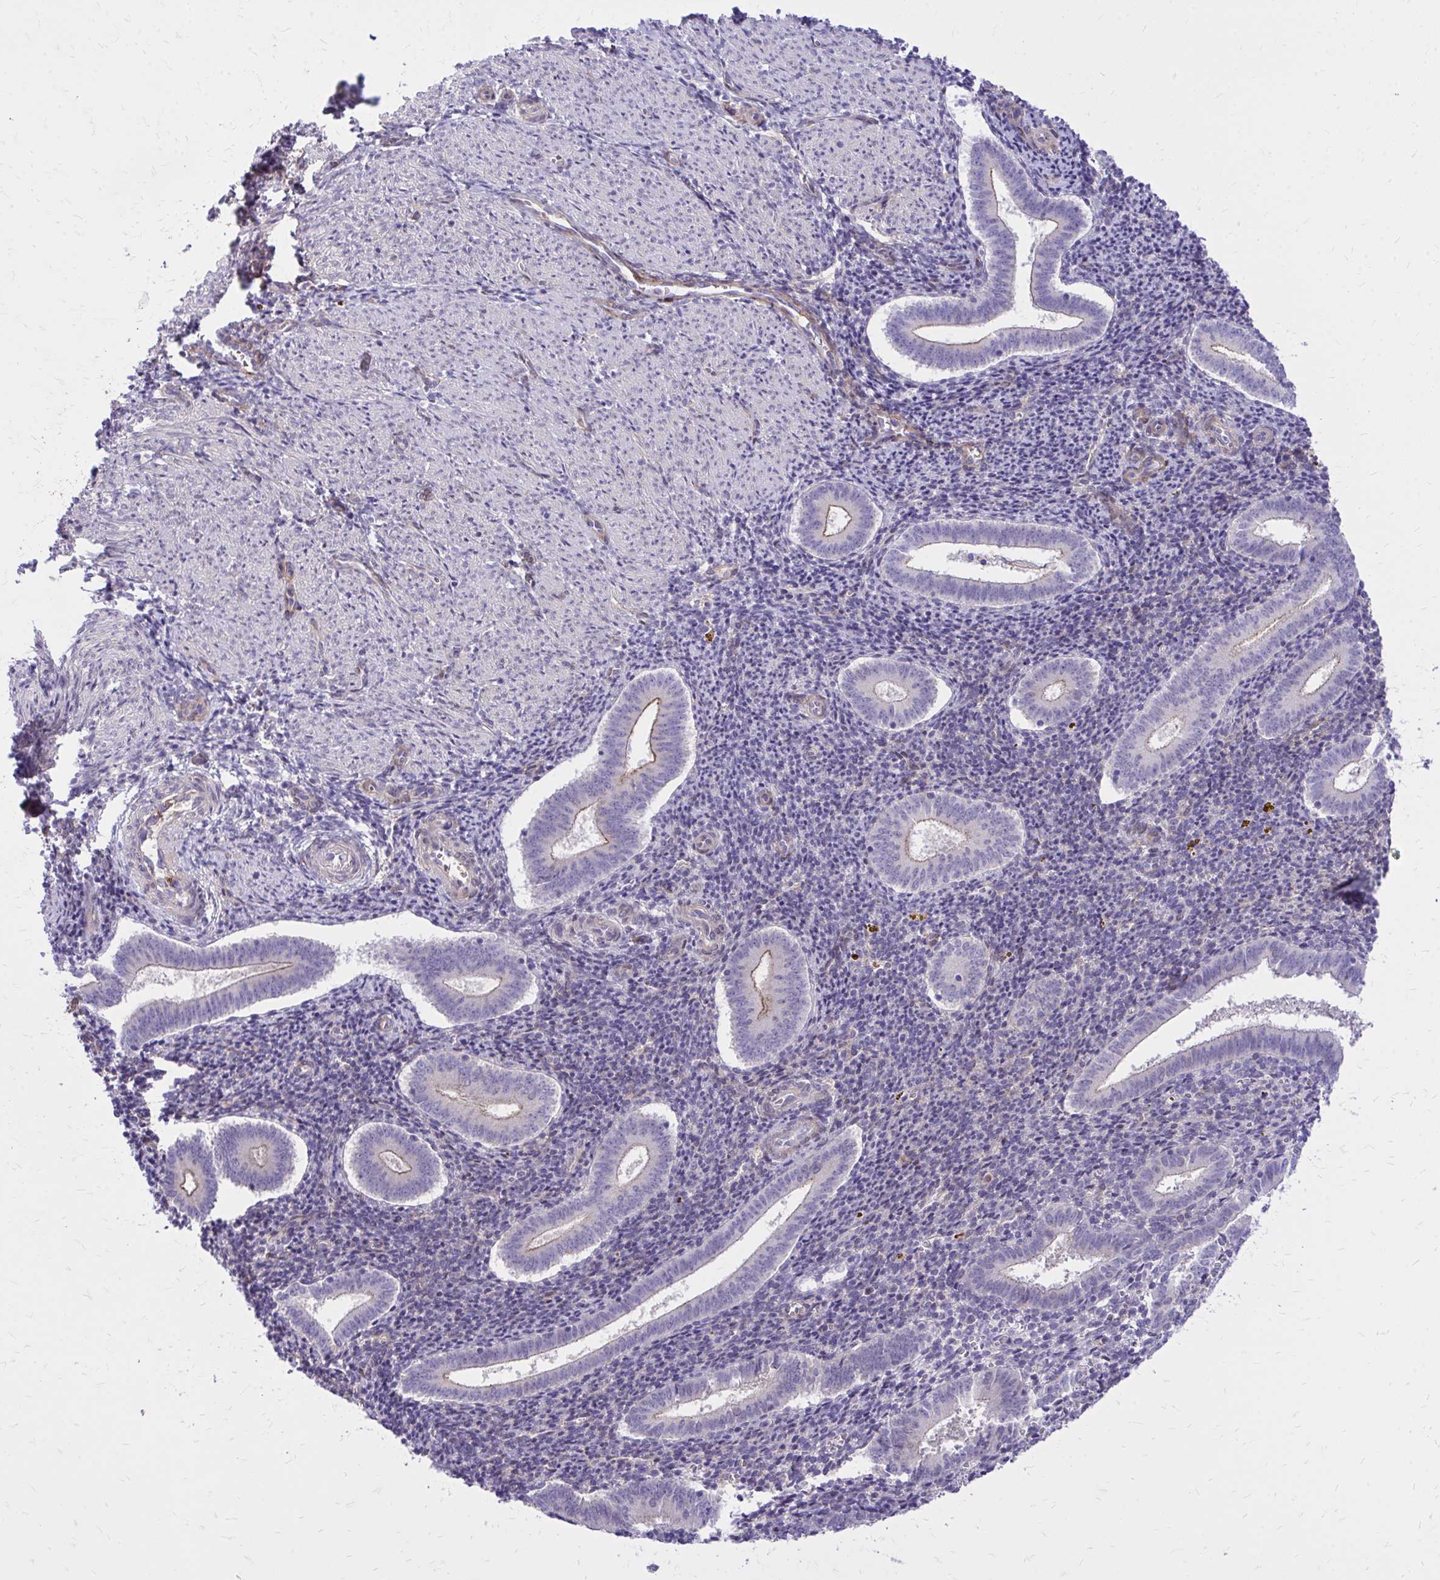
{"staining": {"intensity": "negative", "quantity": "none", "location": "none"}, "tissue": "endometrium", "cell_type": "Cells in endometrial stroma", "image_type": "normal", "snomed": [{"axis": "morphology", "description": "Normal tissue, NOS"}, {"axis": "topography", "description": "Endometrium"}], "caption": "The photomicrograph shows no significant staining in cells in endometrial stroma of endometrium. The staining was performed using DAB to visualize the protein expression in brown, while the nuclei were stained in blue with hematoxylin (Magnification: 20x).", "gene": "ADAMTSL1", "patient": {"sex": "female", "age": 25}}